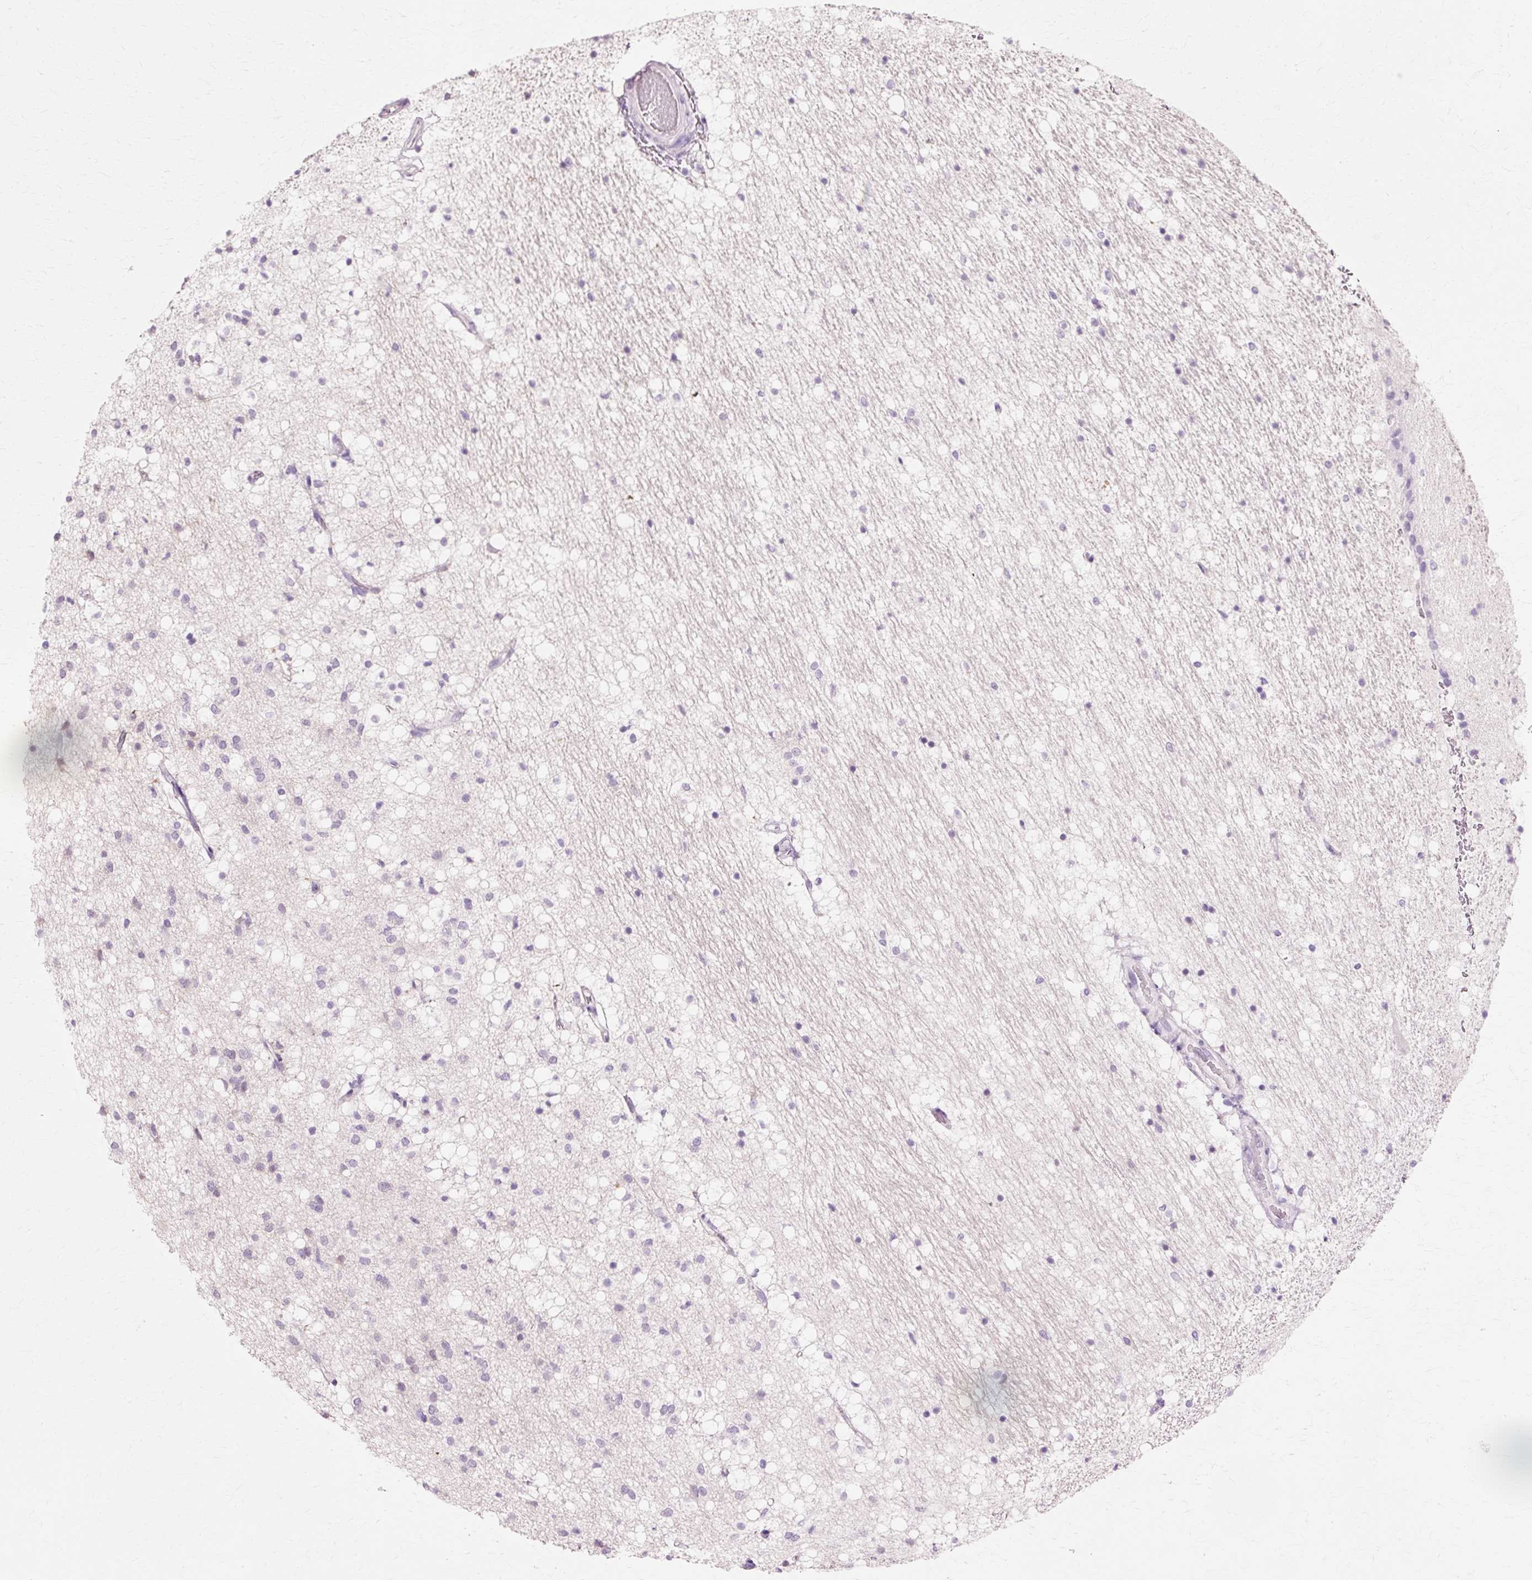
{"staining": {"intensity": "moderate", "quantity": "<25%", "location": "nuclear"}, "tissue": "caudate", "cell_type": "Glial cells", "image_type": "normal", "snomed": [{"axis": "morphology", "description": "Normal tissue, NOS"}, {"axis": "topography", "description": "Lateral ventricle wall"}], "caption": "Immunohistochemistry image of benign caudate: caudate stained using immunohistochemistry (IHC) shows low levels of moderate protein expression localized specifically in the nuclear of glial cells, appearing as a nuclear brown color.", "gene": "VN1R2", "patient": {"sex": "male", "age": 37}}